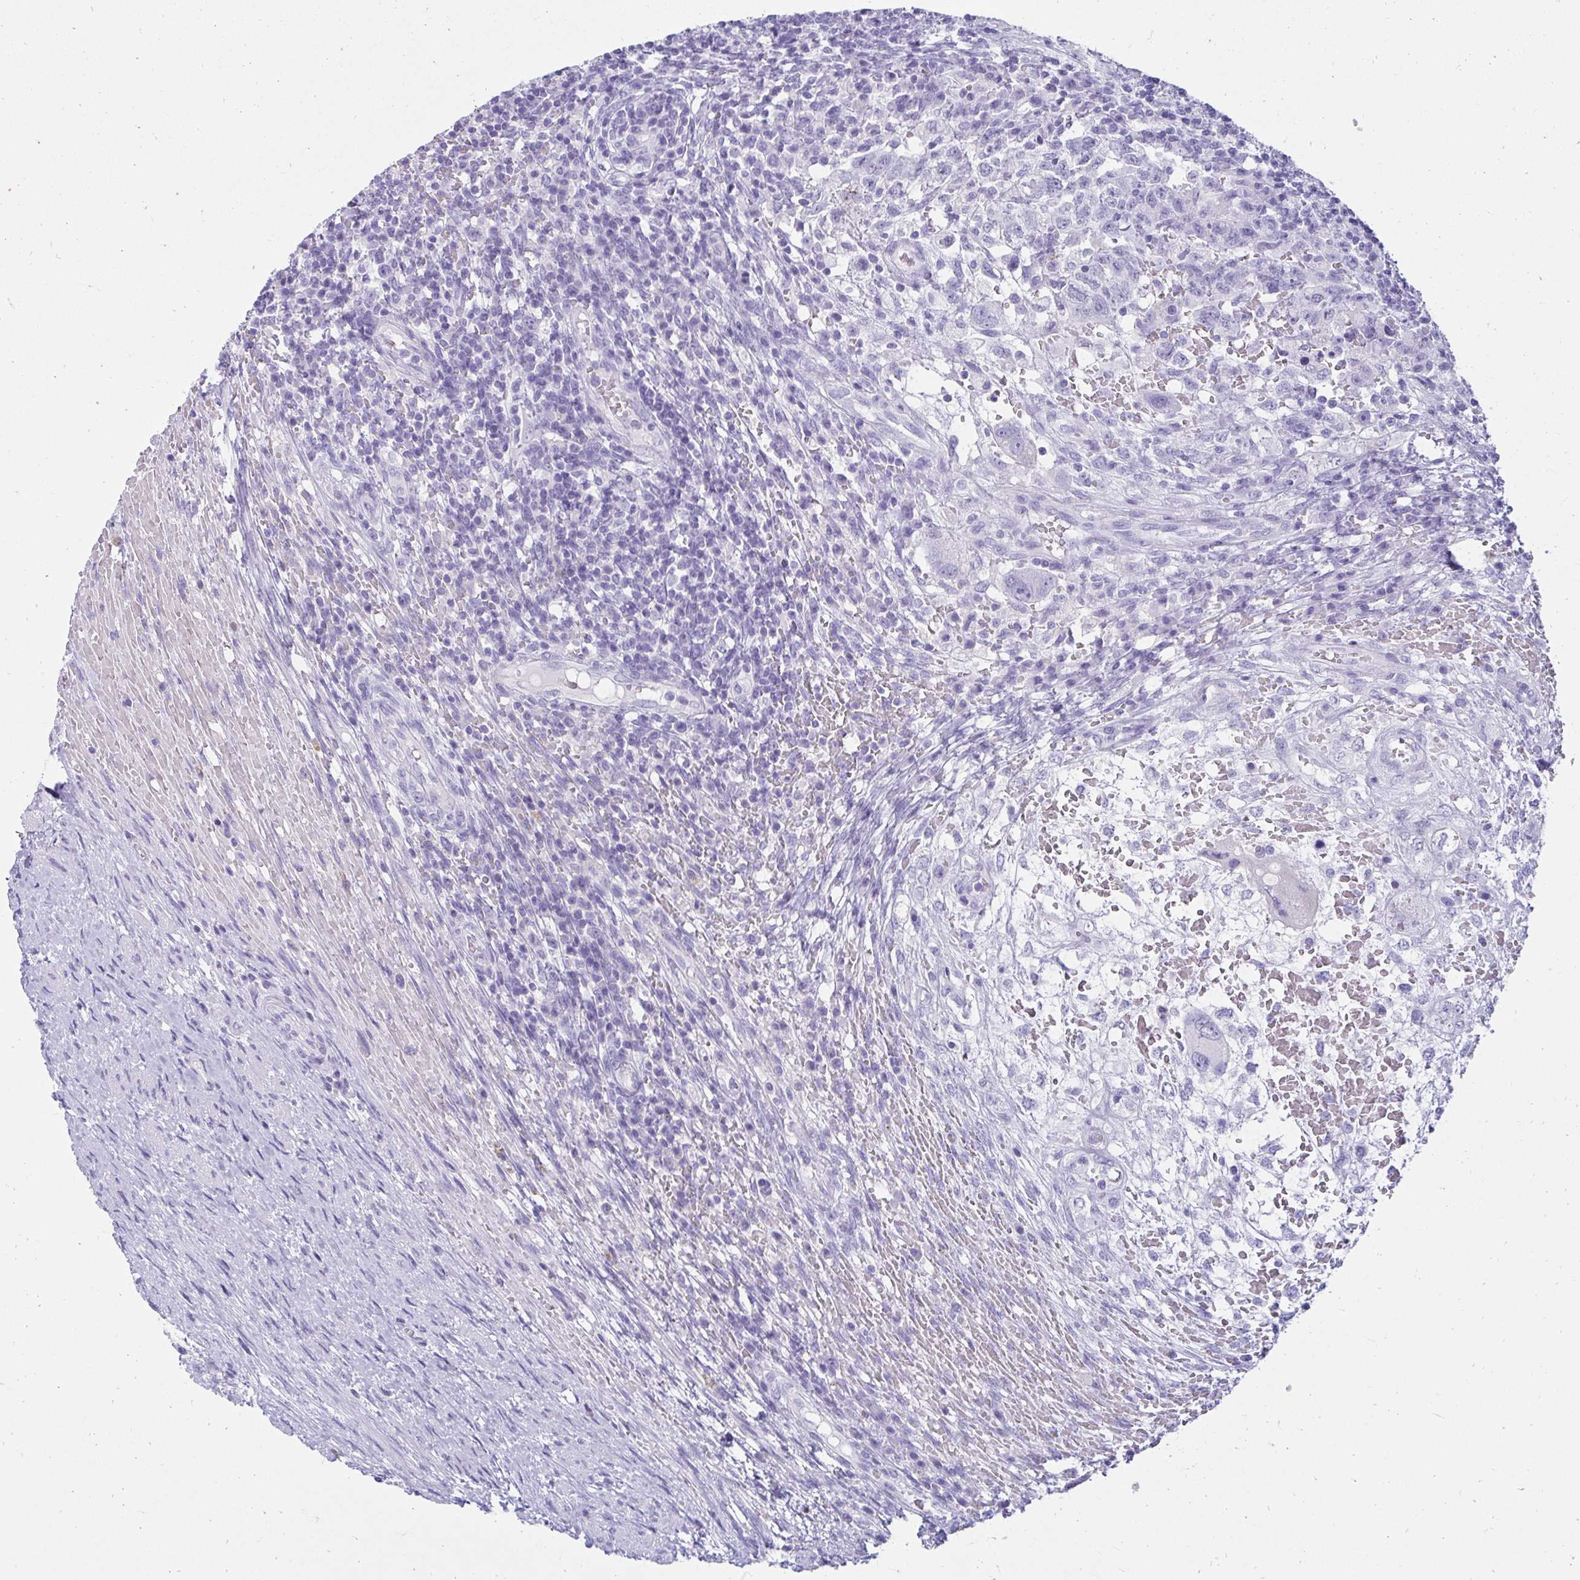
{"staining": {"intensity": "negative", "quantity": "none", "location": "none"}, "tissue": "testis cancer", "cell_type": "Tumor cells", "image_type": "cancer", "snomed": [{"axis": "morphology", "description": "Carcinoma, Embryonal, NOS"}, {"axis": "topography", "description": "Testis"}], "caption": "The micrograph demonstrates no significant positivity in tumor cells of embryonal carcinoma (testis). (IHC, brightfield microscopy, high magnification).", "gene": "ATP4B", "patient": {"sex": "male", "age": 26}}